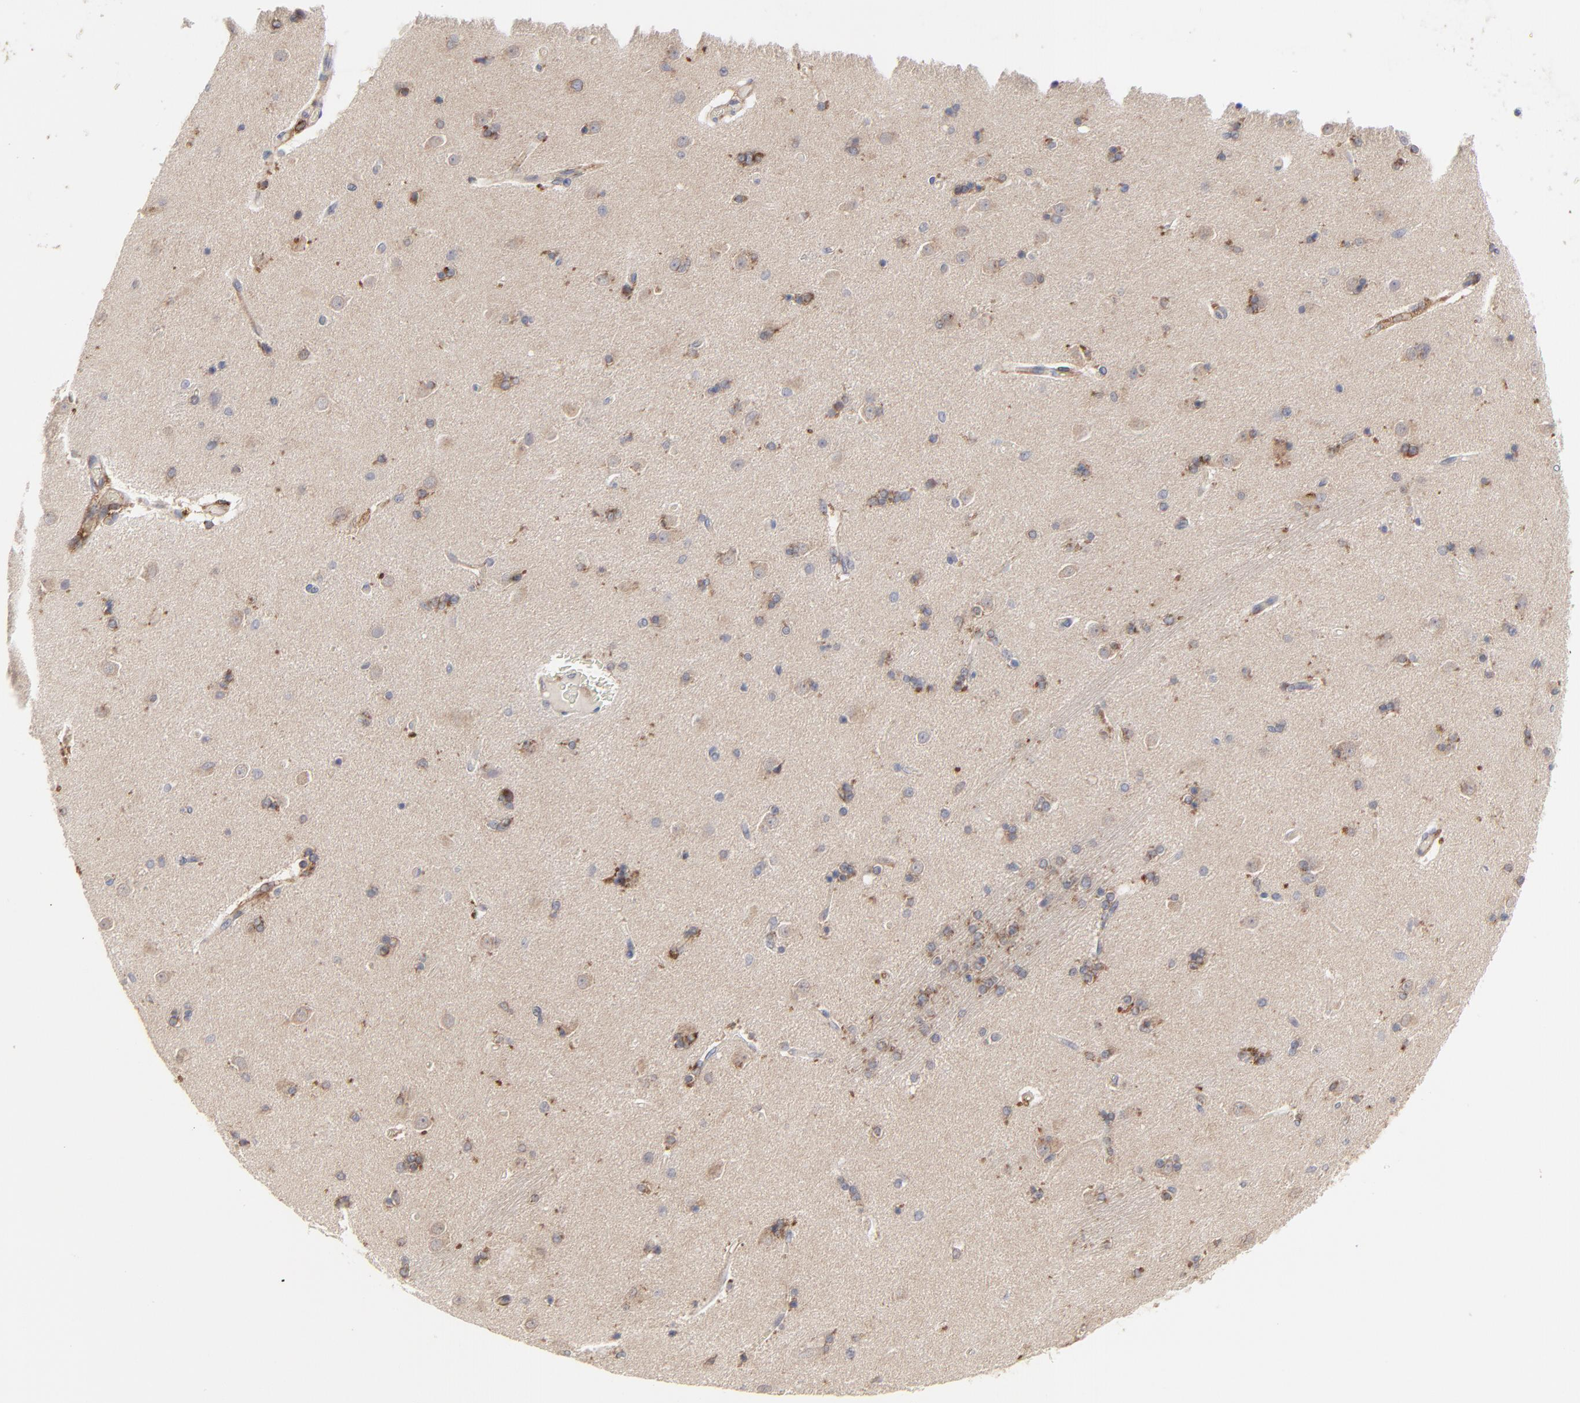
{"staining": {"intensity": "moderate", "quantity": "25%-75%", "location": "cytoplasmic/membranous"}, "tissue": "caudate", "cell_type": "Glial cells", "image_type": "normal", "snomed": [{"axis": "morphology", "description": "Normal tissue, NOS"}, {"axis": "topography", "description": "Lateral ventricle wall"}], "caption": "Protein staining by immunohistochemistry (IHC) shows moderate cytoplasmic/membranous staining in about 25%-75% of glial cells in benign caudate. (Brightfield microscopy of DAB IHC at high magnification).", "gene": "RAB9A", "patient": {"sex": "female", "age": 54}}